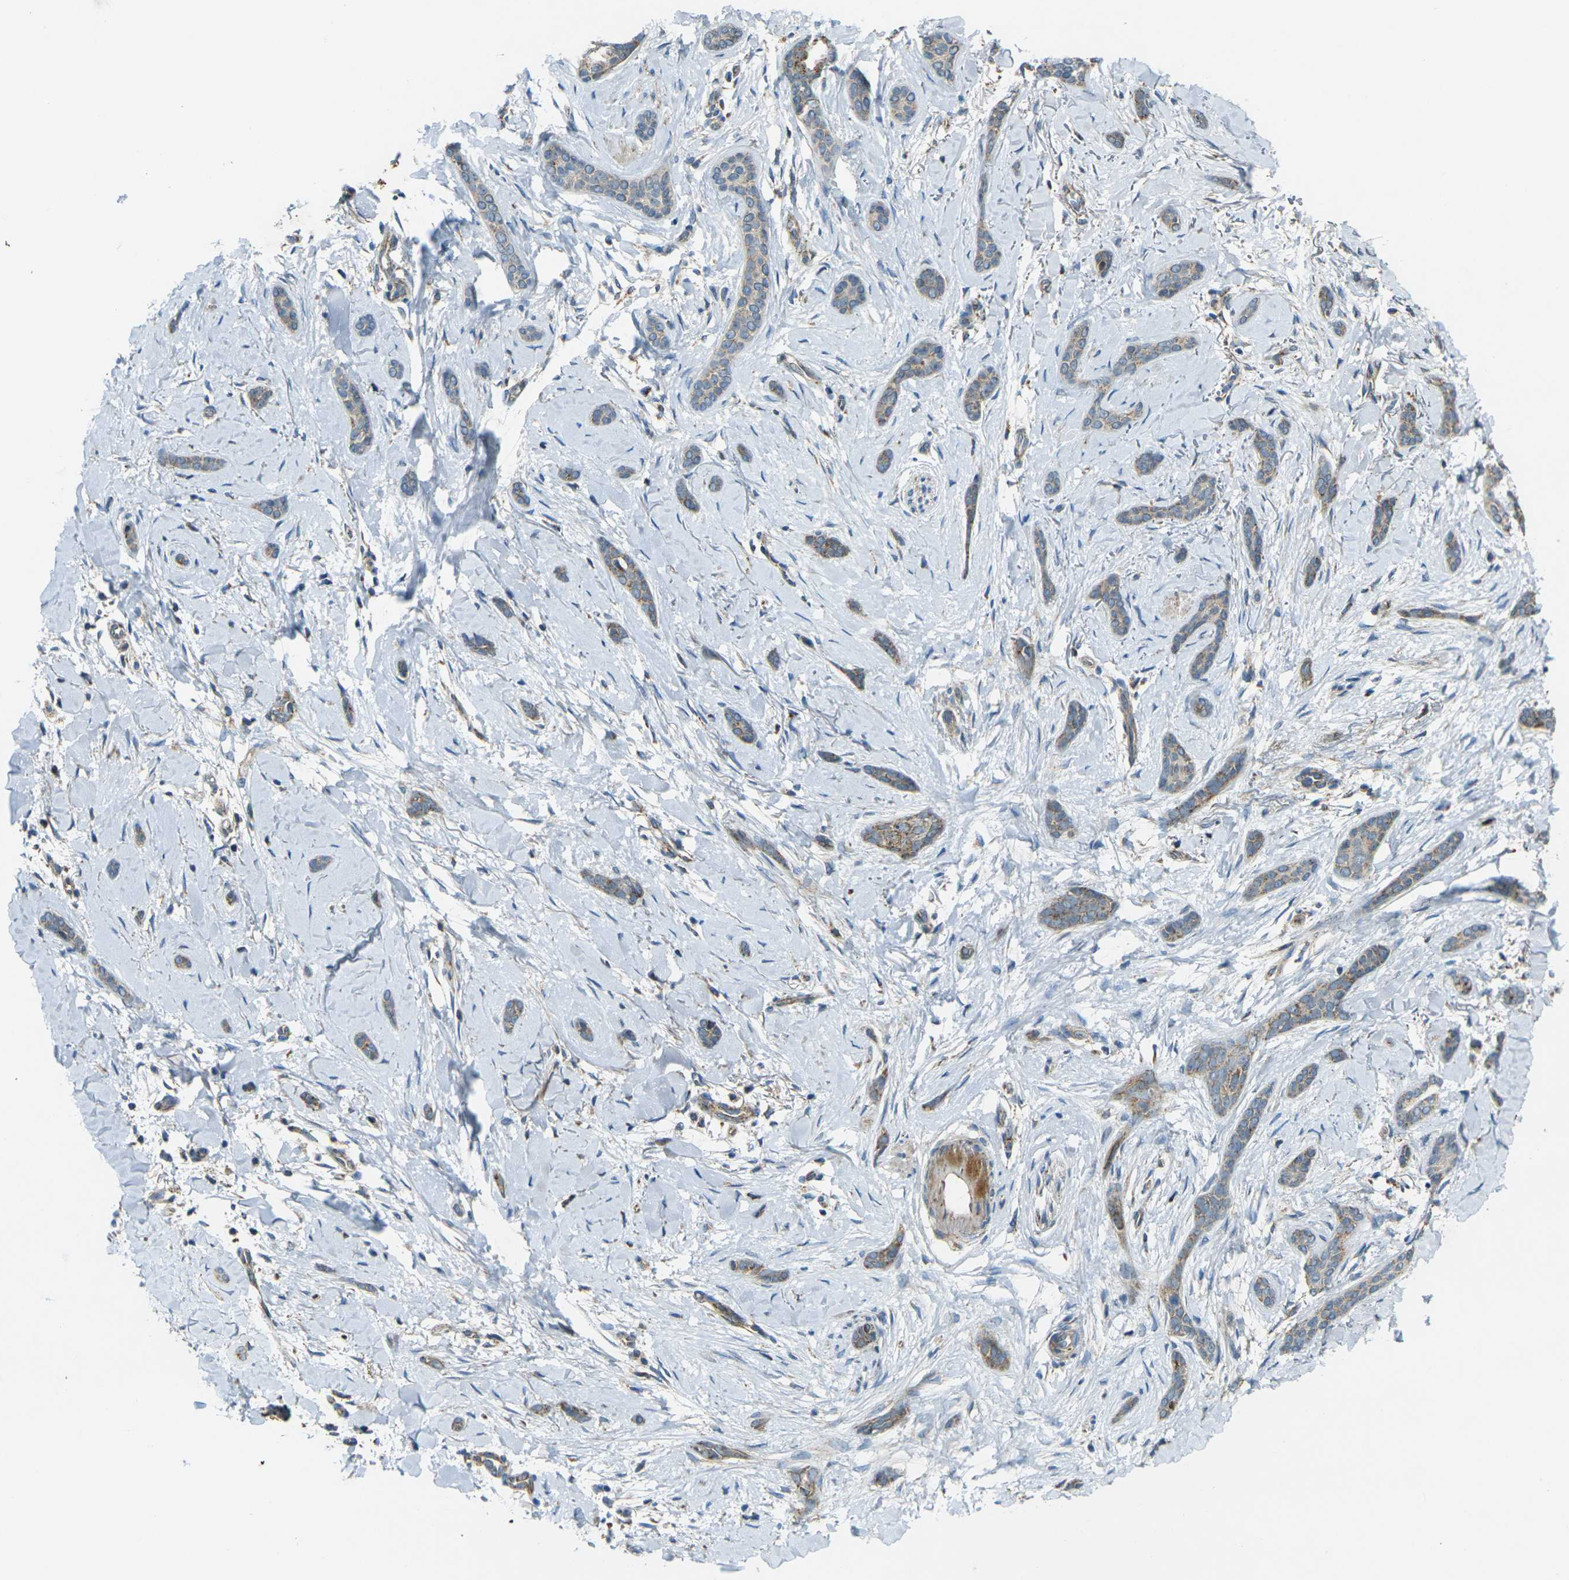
{"staining": {"intensity": "weak", "quantity": ">75%", "location": "cytoplasmic/membranous"}, "tissue": "skin cancer", "cell_type": "Tumor cells", "image_type": "cancer", "snomed": [{"axis": "morphology", "description": "Basal cell carcinoma"}, {"axis": "morphology", "description": "Adnexal tumor, benign"}, {"axis": "topography", "description": "Skin"}], "caption": "Brown immunohistochemical staining in skin benign adnexal tumor exhibits weak cytoplasmic/membranous expression in approximately >75% of tumor cells. (IHC, brightfield microscopy, high magnification).", "gene": "IGF1R", "patient": {"sex": "female", "age": 42}}